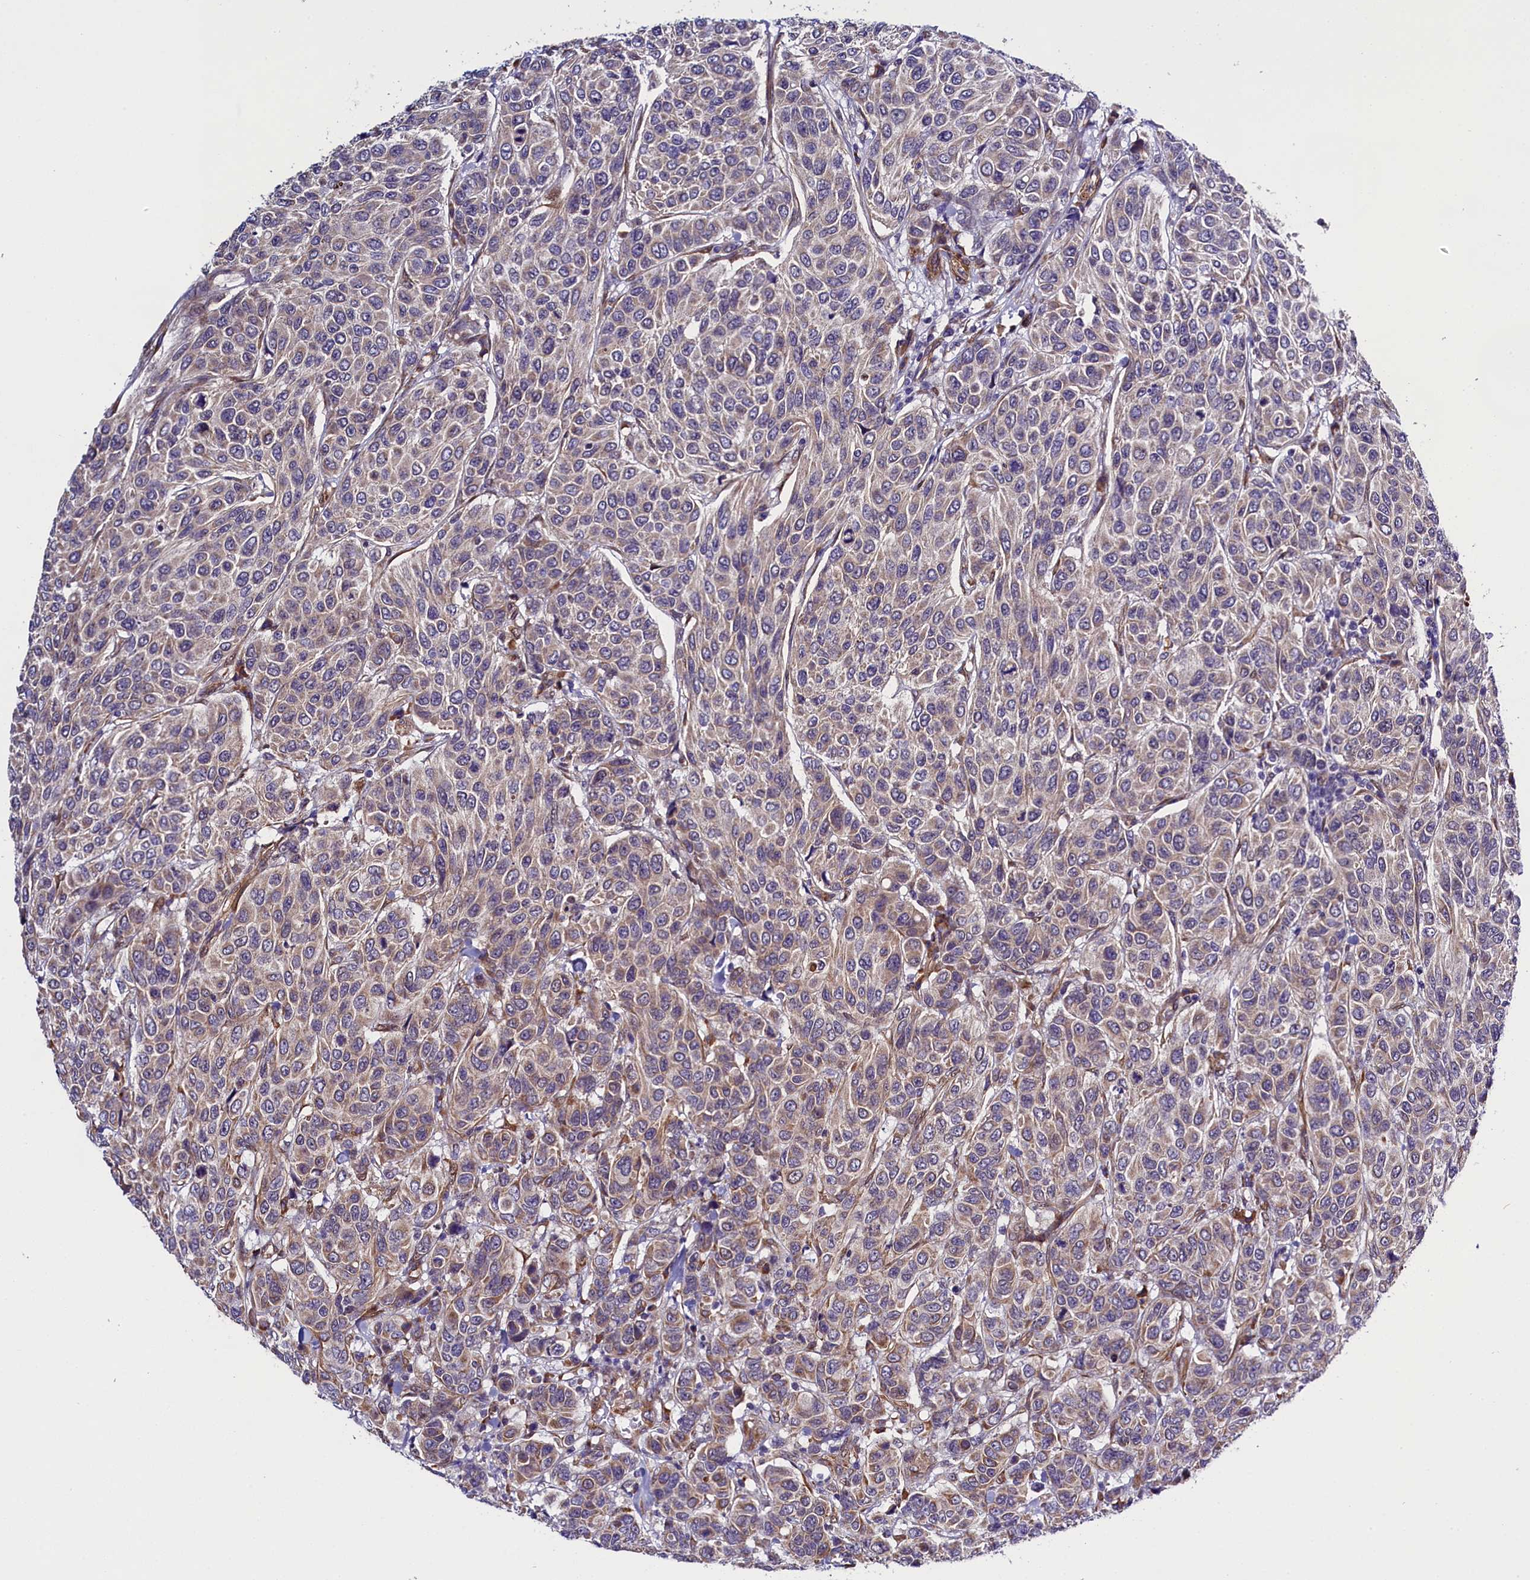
{"staining": {"intensity": "weak", "quantity": "25%-75%", "location": "cytoplasmic/membranous"}, "tissue": "breast cancer", "cell_type": "Tumor cells", "image_type": "cancer", "snomed": [{"axis": "morphology", "description": "Duct carcinoma"}, {"axis": "topography", "description": "Breast"}], "caption": "Immunohistochemical staining of breast cancer (infiltrating ductal carcinoma) reveals weak cytoplasmic/membranous protein positivity in approximately 25%-75% of tumor cells.", "gene": "UACA", "patient": {"sex": "female", "age": 55}}